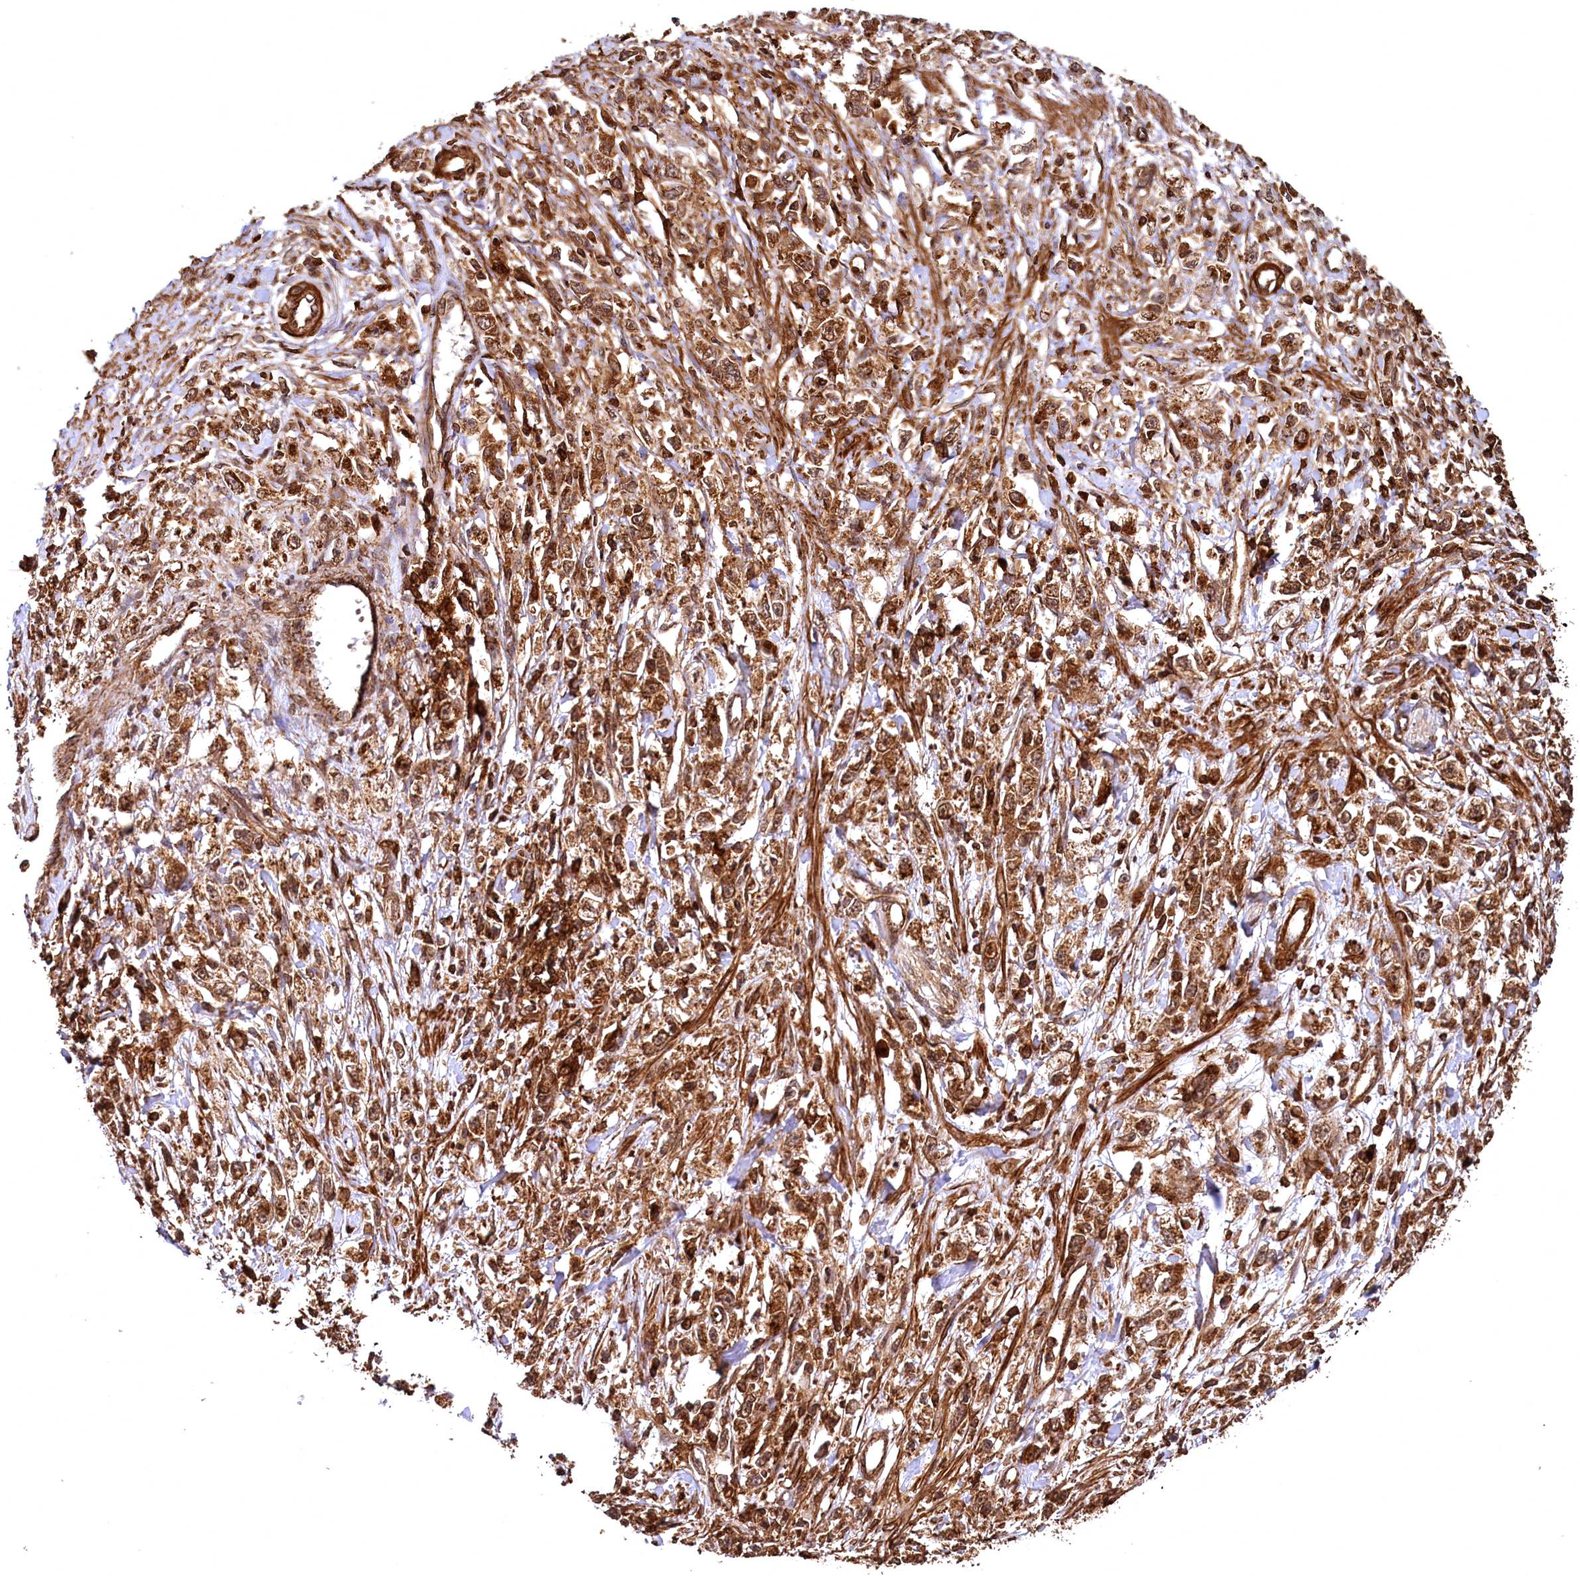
{"staining": {"intensity": "moderate", "quantity": ">75%", "location": "cytoplasmic/membranous"}, "tissue": "stomach cancer", "cell_type": "Tumor cells", "image_type": "cancer", "snomed": [{"axis": "morphology", "description": "Adenocarcinoma, NOS"}, {"axis": "topography", "description": "Stomach"}], "caption": "Immunohistochemical staining of human stomach cancer (adenocarcinoma) reveals medium levels of moderate cytoplasmic/membranous staining in approximately >75% of tumor cells. (brown staining indicates protein expression, while blue staining denotes nuclei).", "gene": "STUB1", "patient": {"sex": "female", "age": 59}}